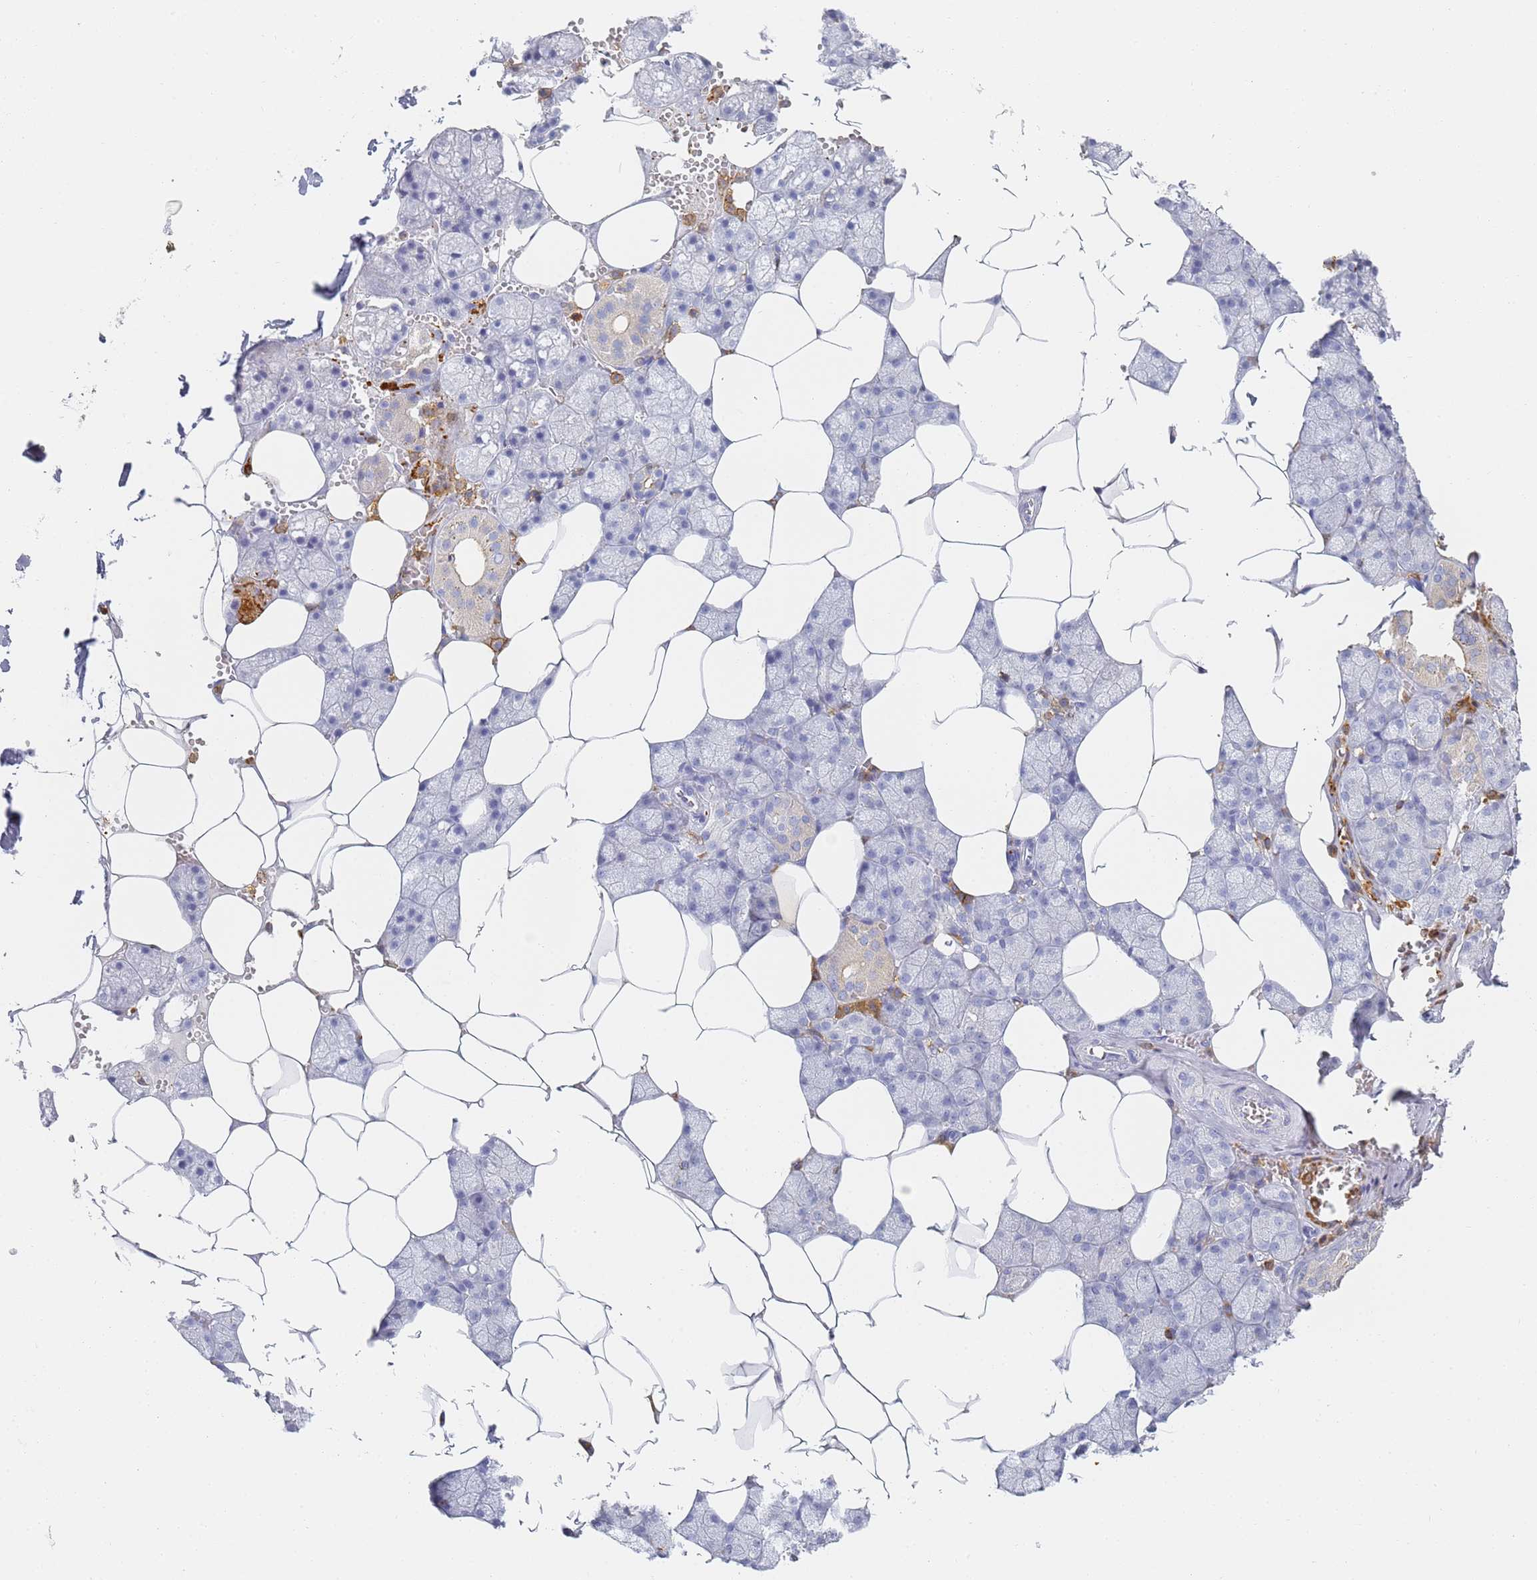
{"staining": {"intensity": "moderate", "quantity": "<25%", "location": "cytoplasmic/membranous"}, "tissue": "salivary gland", "cell_type": "Glandular cells", "image_type": "normal", "snomed": [{"axis": "morphology", "description": "Normal tissue, NOS"}, {"axis": "topography", "description": "Salivary gland"}], "caption": "Immunohistochemistry staining of benign salivary gland, which demonstrates low levels of moderate cytoplasmic/membranous staining in approximately <25% of glandular cells indicating moderate cytoplasmic/membranous protein staining. The staining was performed using DAB (3,3'-diaminobenzidine) (brown) for protein detection and nuclei were counterstained in hematoxylin (blue).", "gene": "BIN2", "patient": {"sex": "male", "age": 62}}